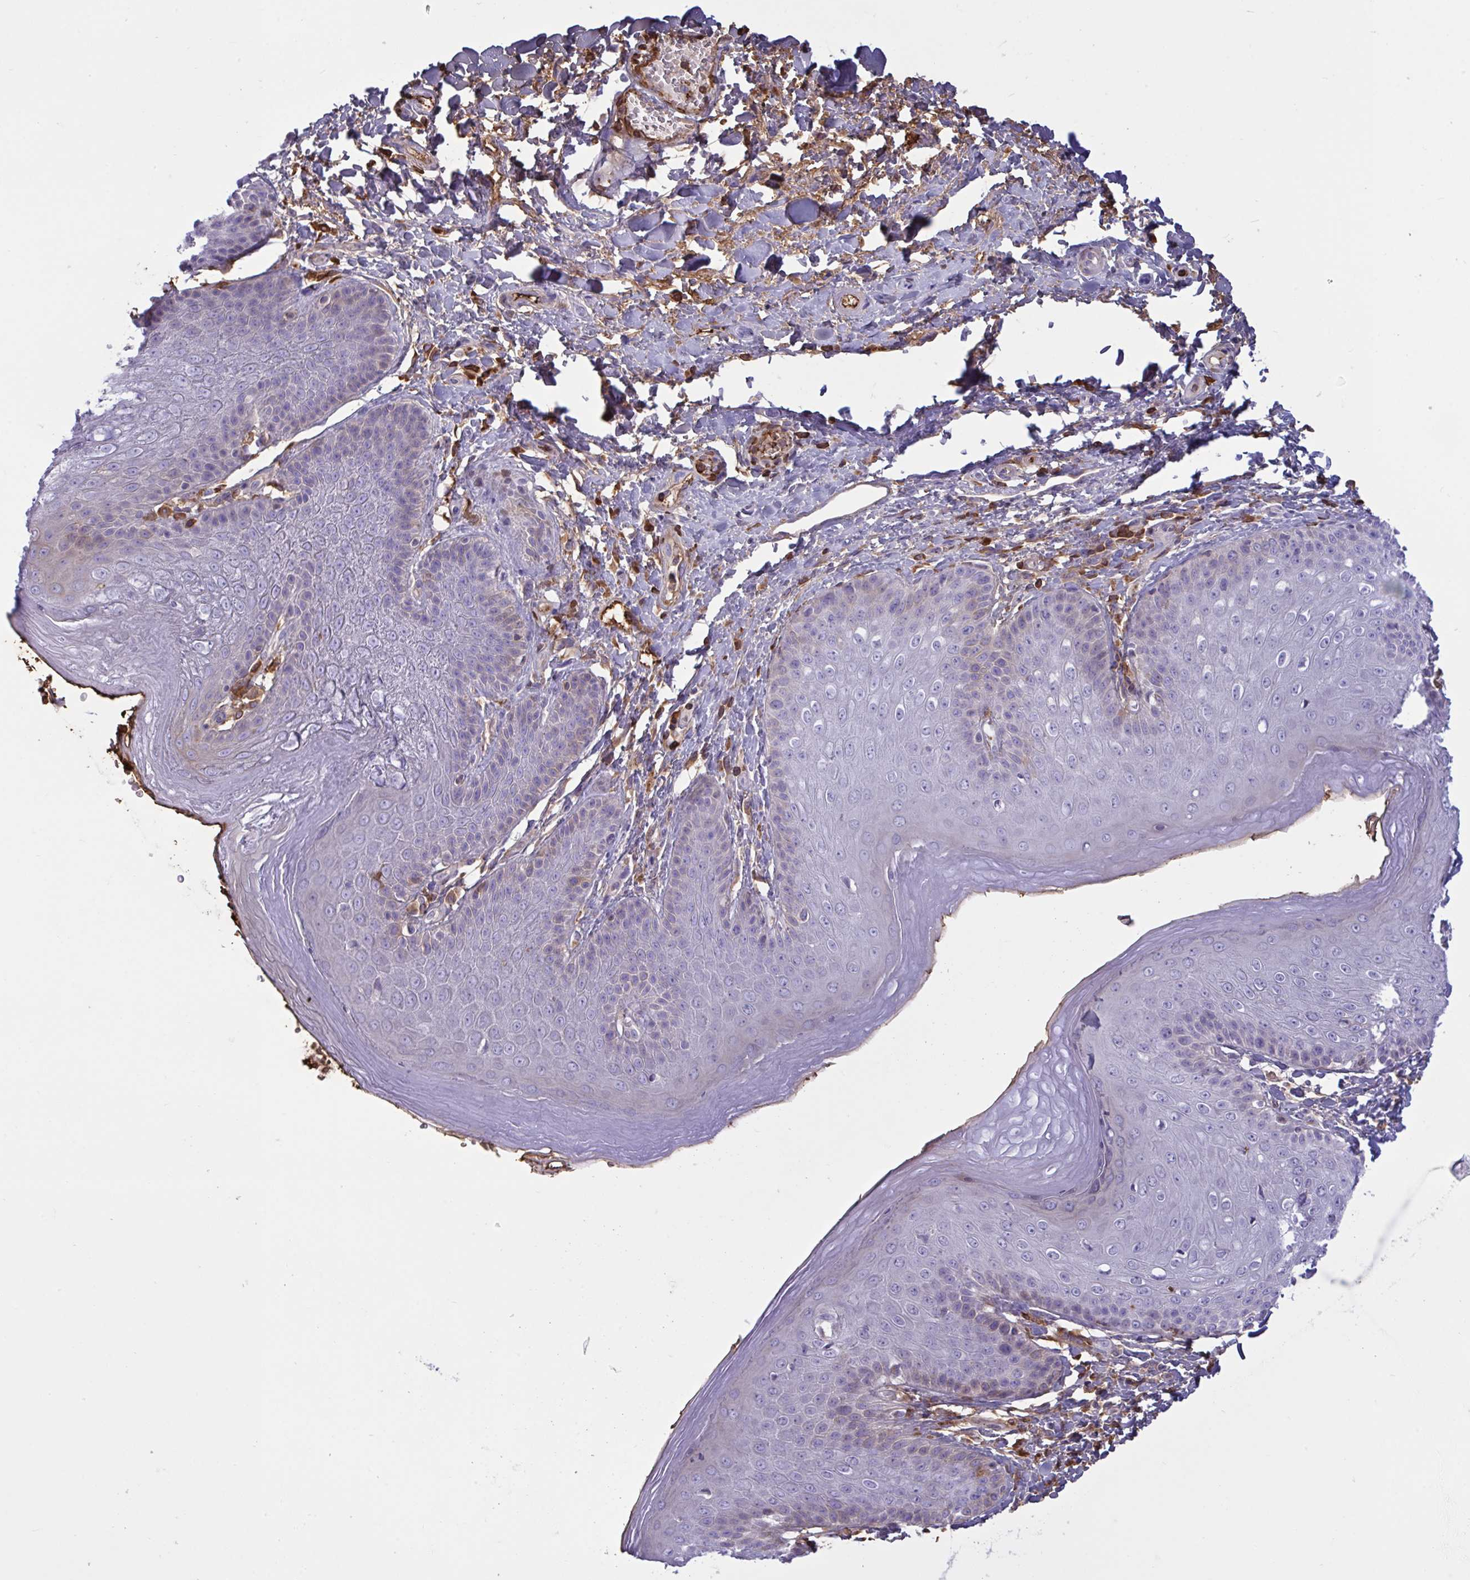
{"staining": {"intensity": "negative", "quantity": "none", "location": "none"}, "tissue": "skin", "cell_type": "Epidermal cells", "image_type": "normal", "snomed": [{"axis": "morphology", "description": "Normal tissue, NOS"}, {"axis": "topography", "description": "Peripheral nerve tissue"}], "caption": "An immunohistochemistry (IHC) photomicrograph of benign skin is shown. There is no staining in epidermal cells of skin. Nuclei are stained in blue.", "gene": "IL1R1", "patient": {"sex": "male", "age": 51}}